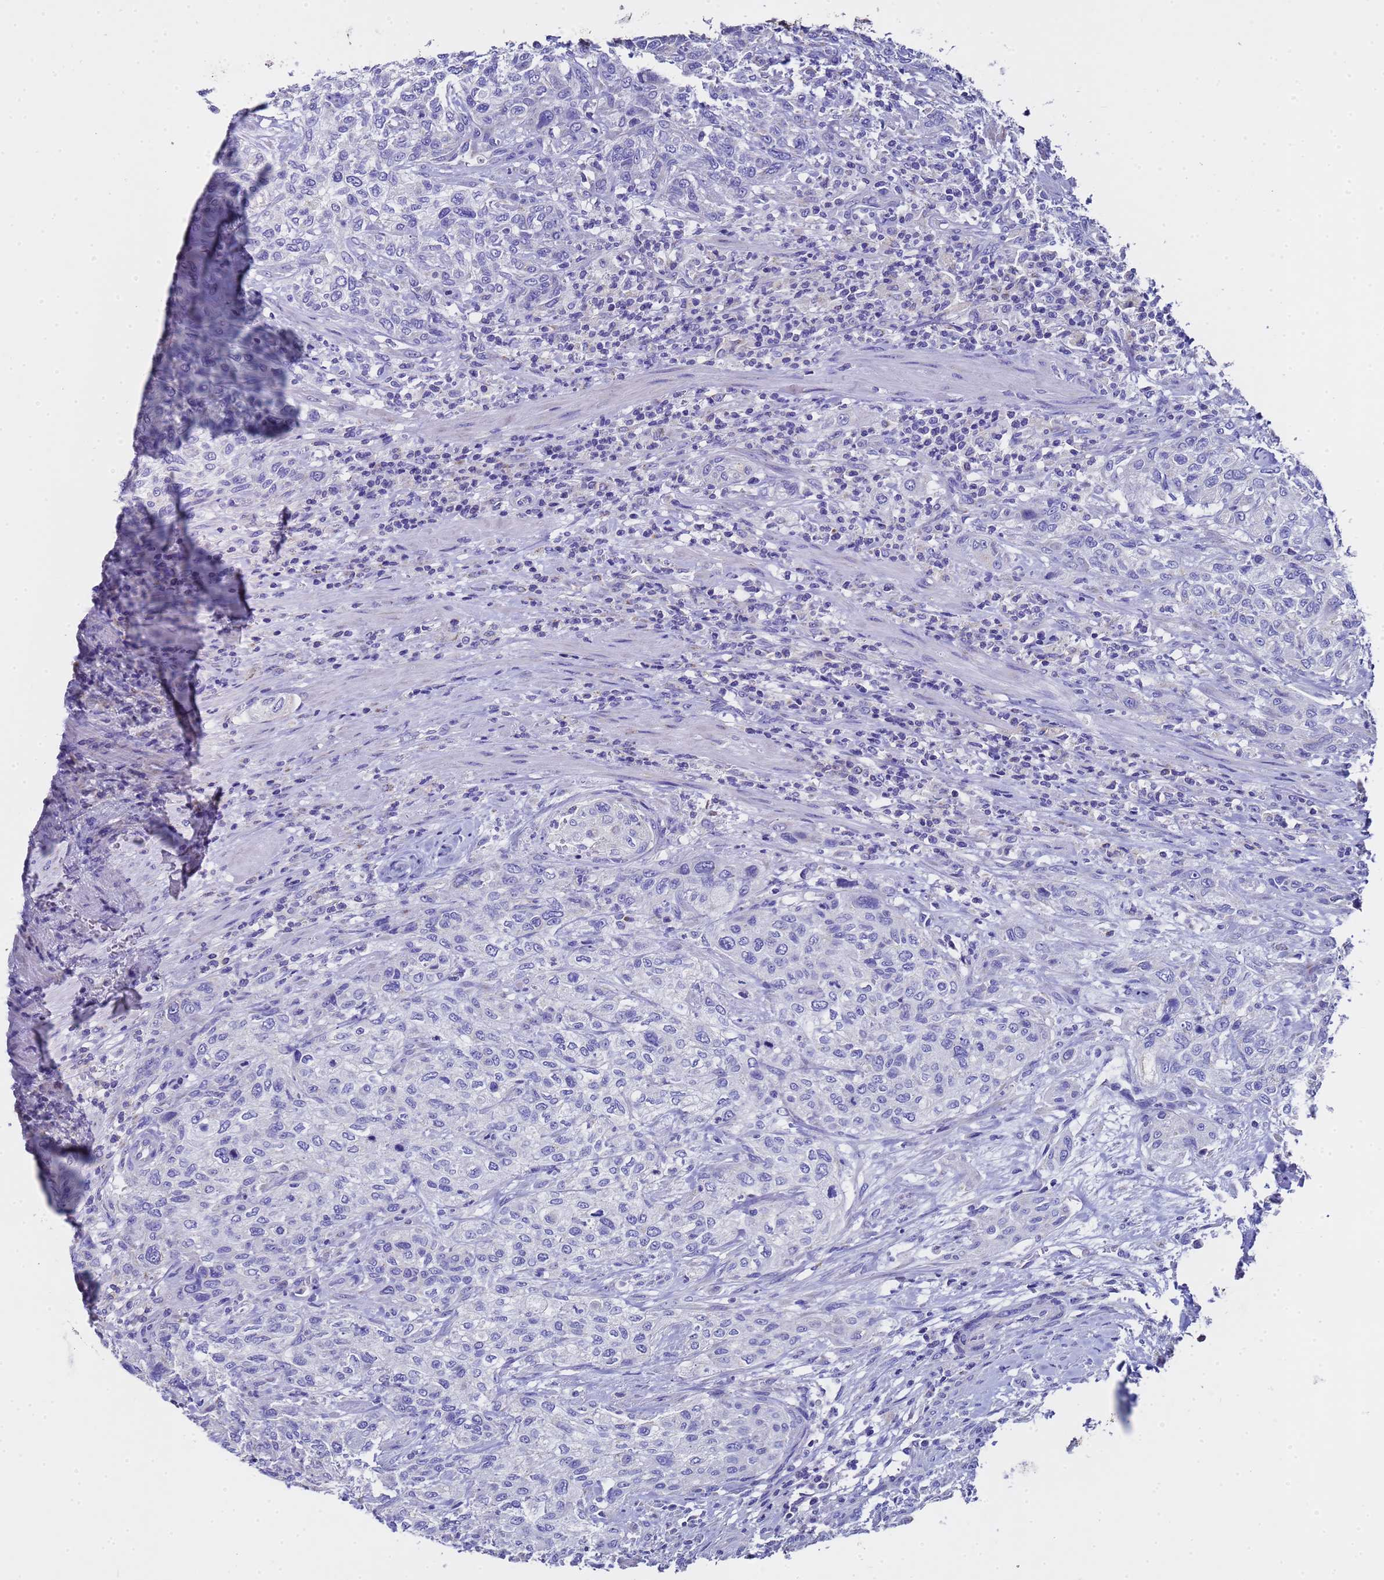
{"staining": {"intensity": "negative", "quantity": "none", "location": "none"}, "tissue": "urothelial cancer", "cell_type": "Tumor cells", "image_type": "cancer", "snomed": [{"axis": "morphology", "description": "Normal tissue, NOS"}, {"axis": "morphology", "description": "Urothelial carcinoma, NOS"}, {"axis": "topography", "description": "Urinary bladder"}, {"axis": "topography", "description": "Peripheral nerve tissue"}], "caption": "There is no significant positivity in tumor cells of transitional cell carcinoma.", "gene": "MRPS12", "patient": {"sex": "male", "age": 35}}